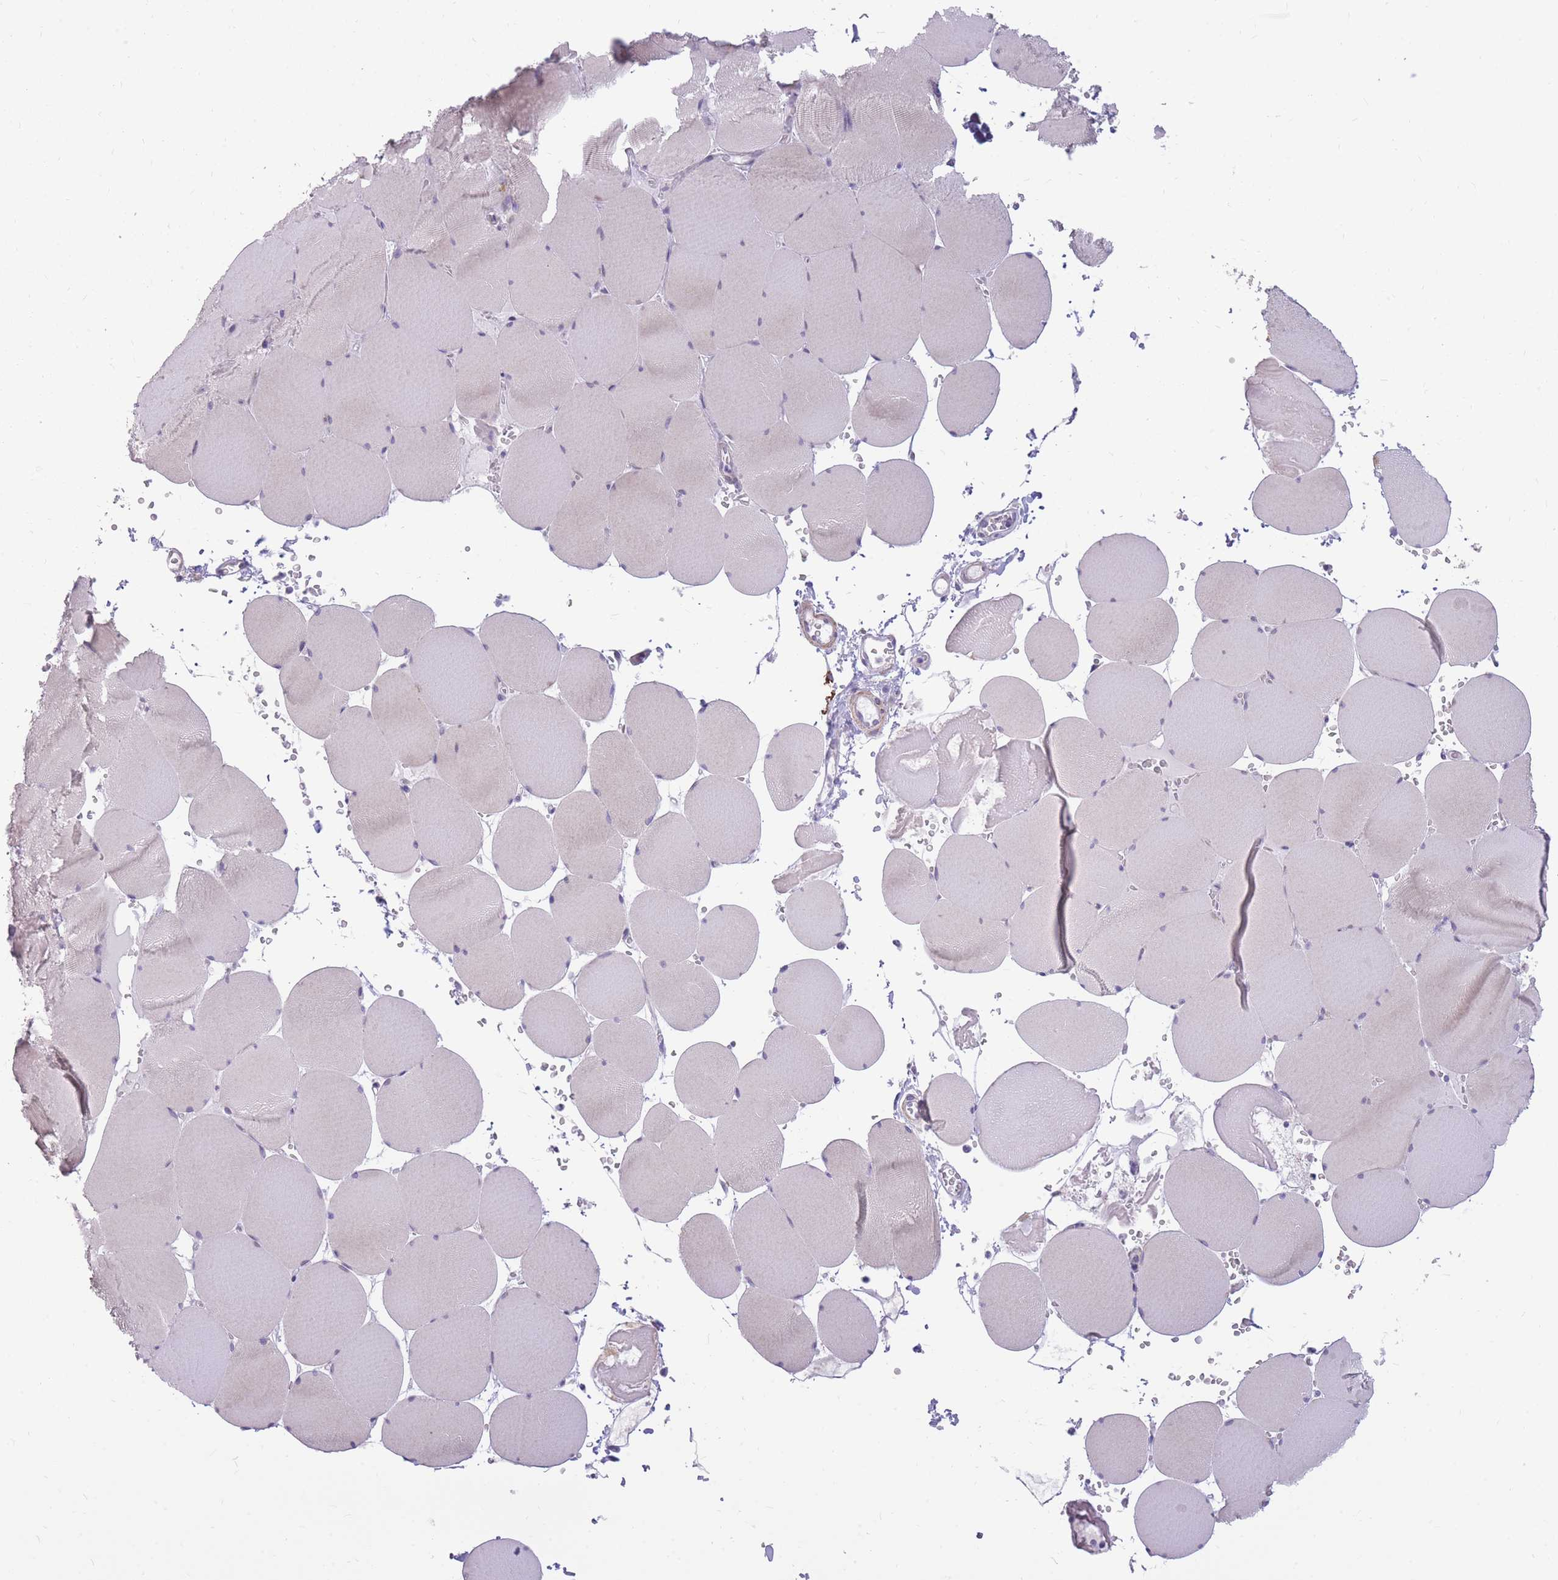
{"staining": {"intensity": "negative", "quantity": "none", "location": "none"}, "tissue": "skeletal muscle", "cell_type": "Myocytes", "image_type": "normal", "snomed": [{"axis": "morphology", "description": "Normal tissue, NOS"}, {"axis": "topography", "description": "Skeletal muscle"}, {"axis": "topography", "description": "Head-Neck"}], "caption": "Immunohistochemistry of normal skeletal muscle shows no staining in myocytes.", "gene": "RNF170", "patient": {"sex": "male", "age": 66}}